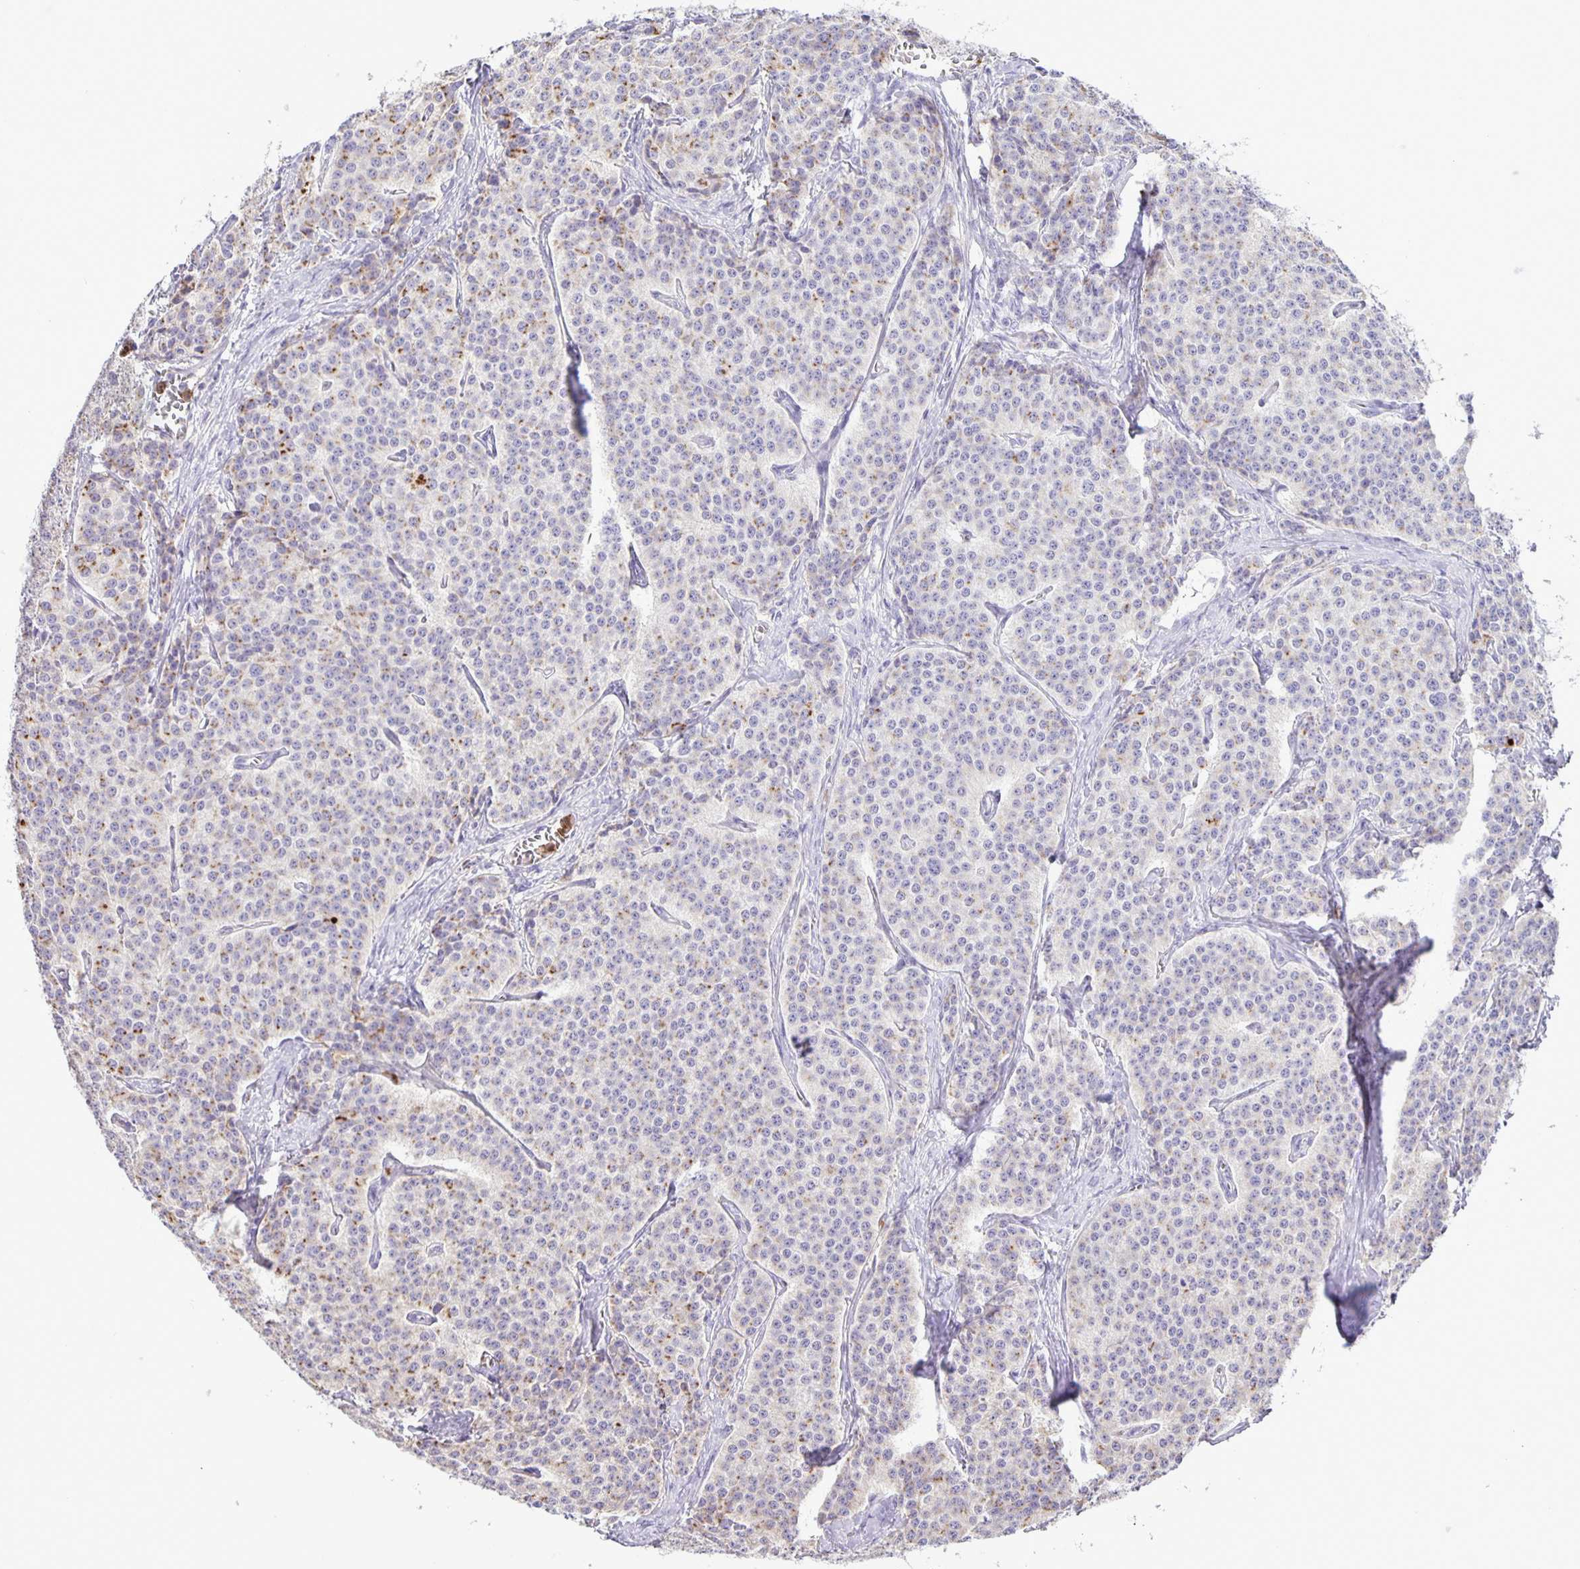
{"staining": {"intensity": "moderate", "quantity": "<25%", "location": "cytoplasmic/membranous"}, "tissue": "carcinoid", "cell_type": "Tumor cells", "image_type": "cancer", "snomed": [{"axis": "morphology", "description": "Carcinoid, malignant, NOS"}, {"axis": "topography", "description": "Small intestine"}], "caption": "A photomicrograph showing moderate cytoplasmic/membranous expression in approximately <25% of tumor cells in carcinoid, as visualized by brown immunohistochemical staining.", "gene": "ADCK1", "patient": {"sex": "female", "age": 64}}